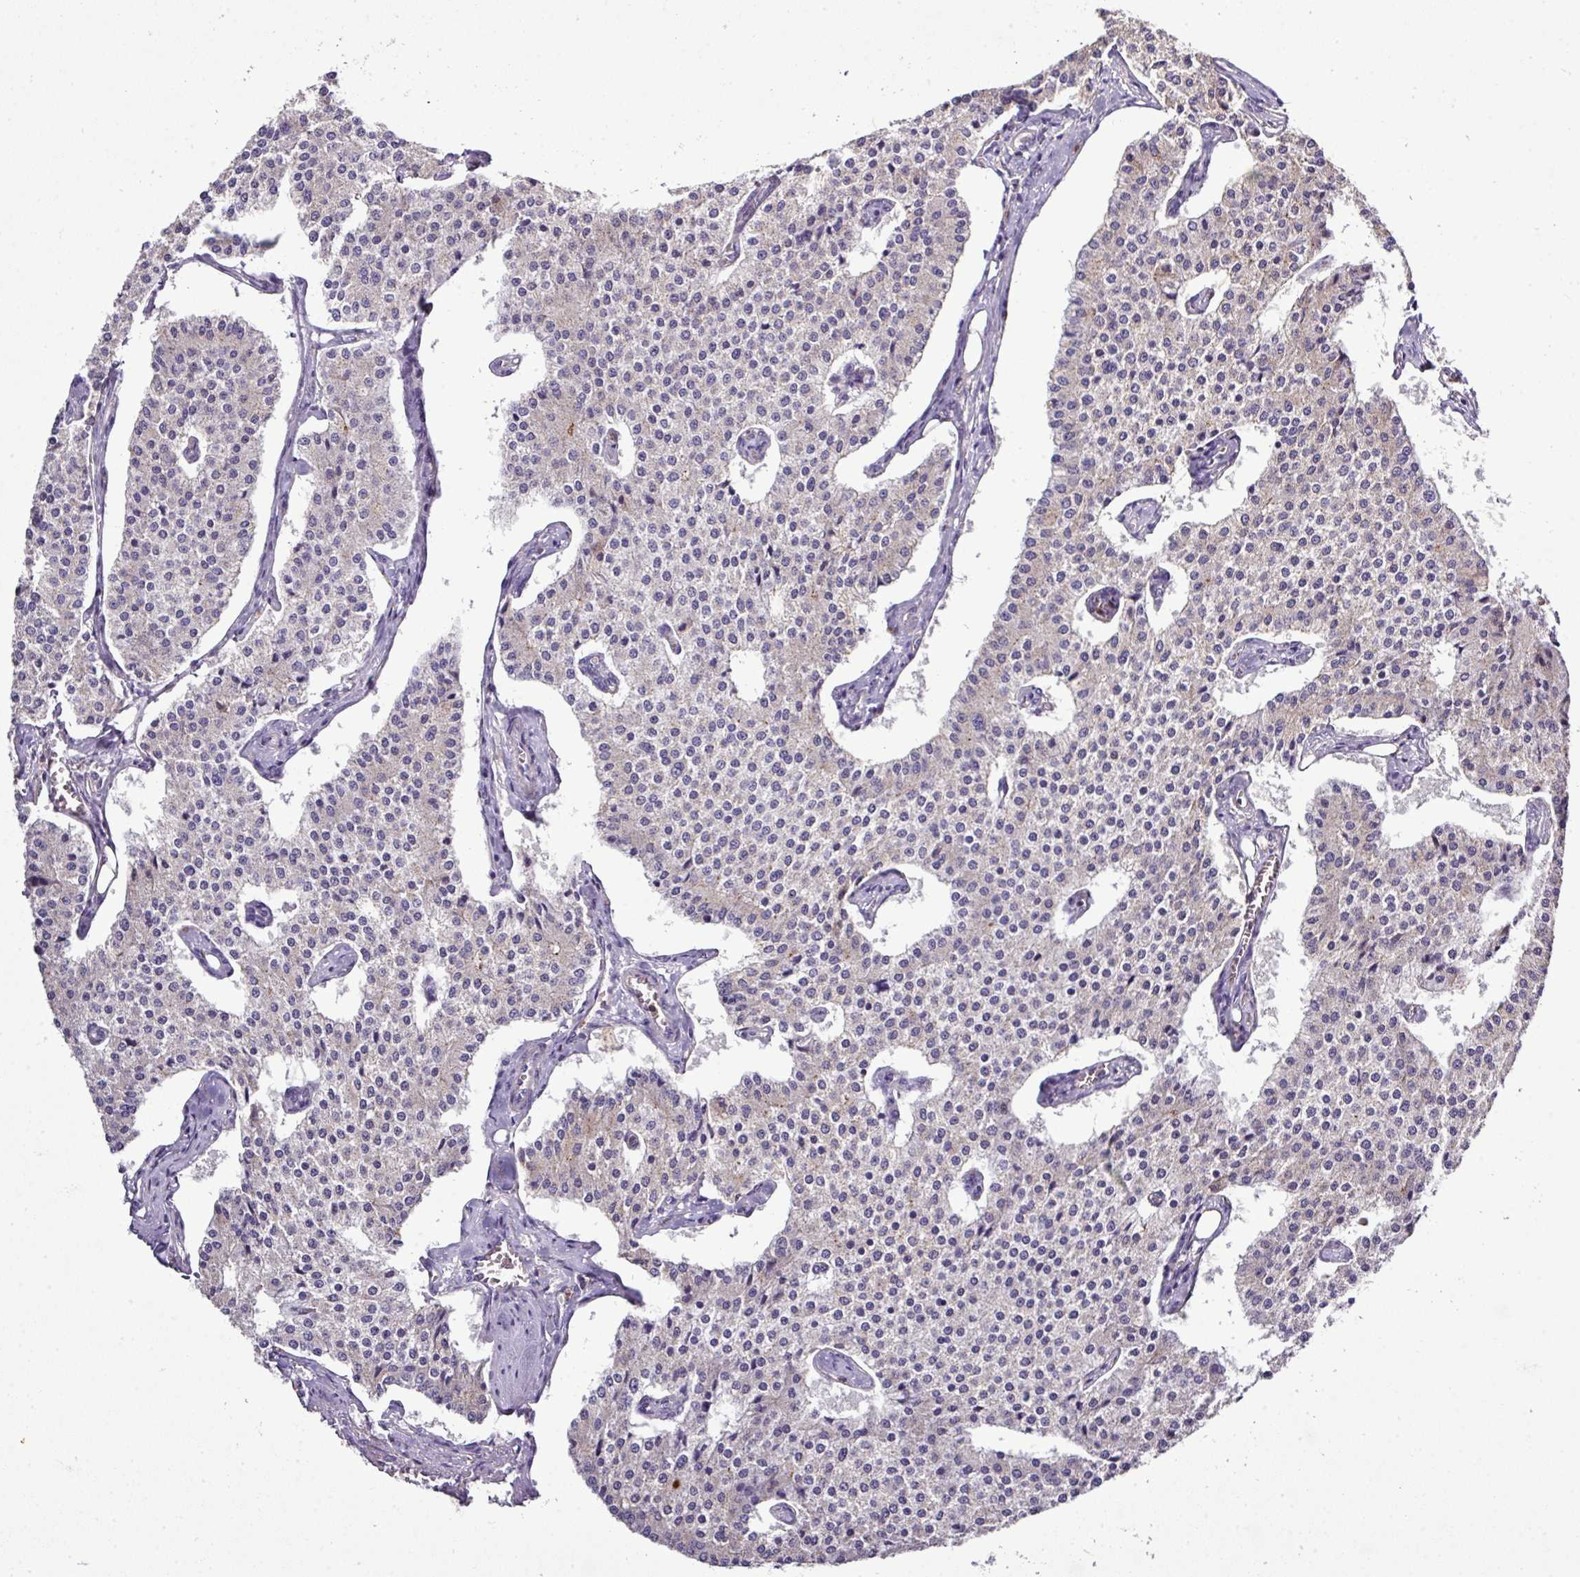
{"staining": {"intensity": "negative", "quantity": "none", "location": "none"}, "tissue": "carcinoid", "cell_type": "Tumor cells", "image_type": "cancer", "snomed": [{"axis": "morphology", "description": "Carcinoid, malignant, NOS"}, {"axis": "topography", "description": "Colon"}], "caption": "IHC of human carcinoid demonstrates no expression in tumor cells.", "gene": "CAB39L", "patient": {"sex": "female", "age": 52}}